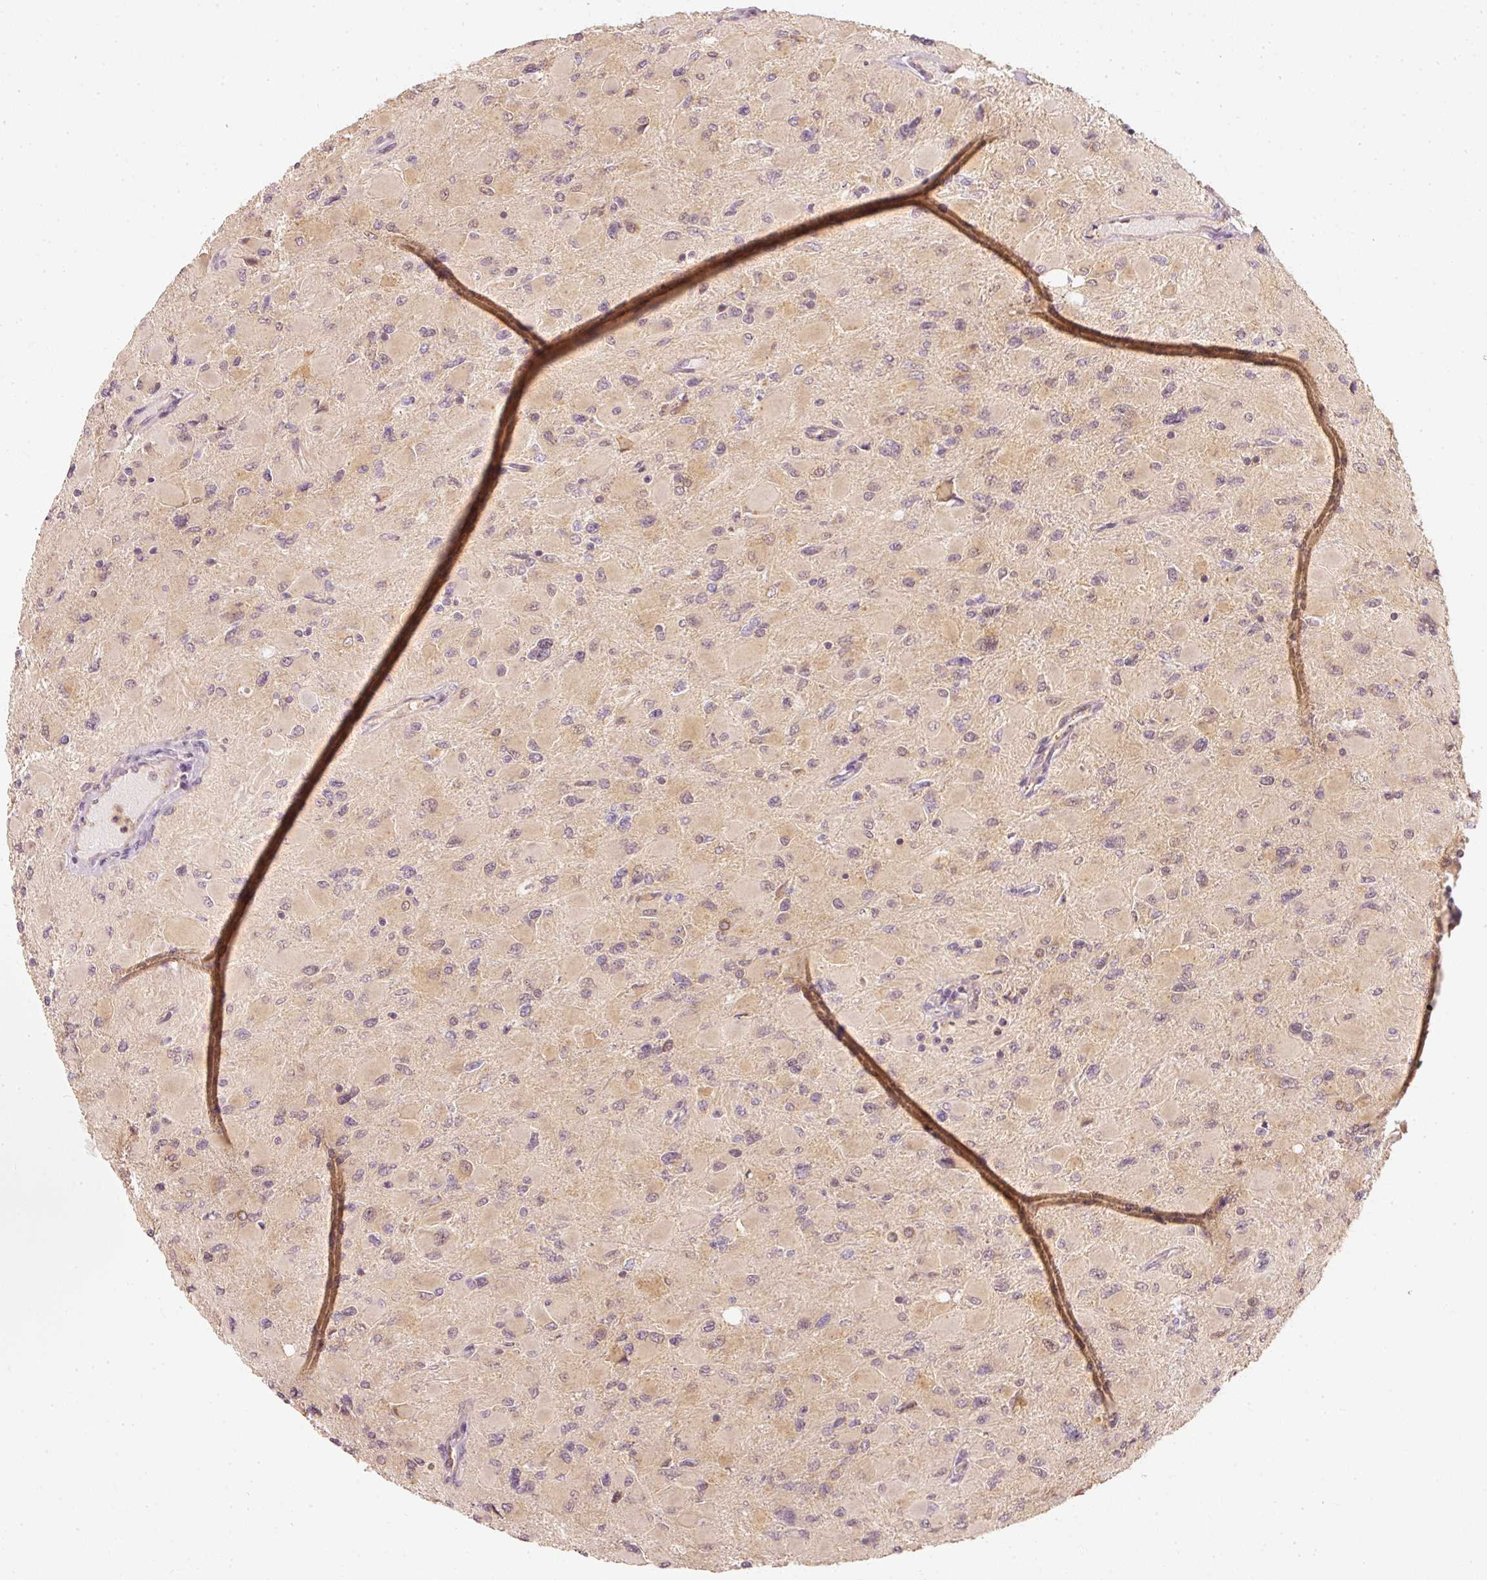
{"staining": {"intensity": "weak", "quantity": "<25%", "location": "cytoplasmic/membranous"}, "tissue": "glioma", "cell_type": "Tumor cells", "image_type": "cancer", "snomed": [{"axis": "morphology", "description": "Glioma, malignant, High grade"}, {"axis": "topography", "description": "Cerebral cortex"}], "caption": "IHC of glioma demonstrates no expression in tumor cells.", "gene": "EEF1A2", "patient": {"sex": "female", "age": 36}}